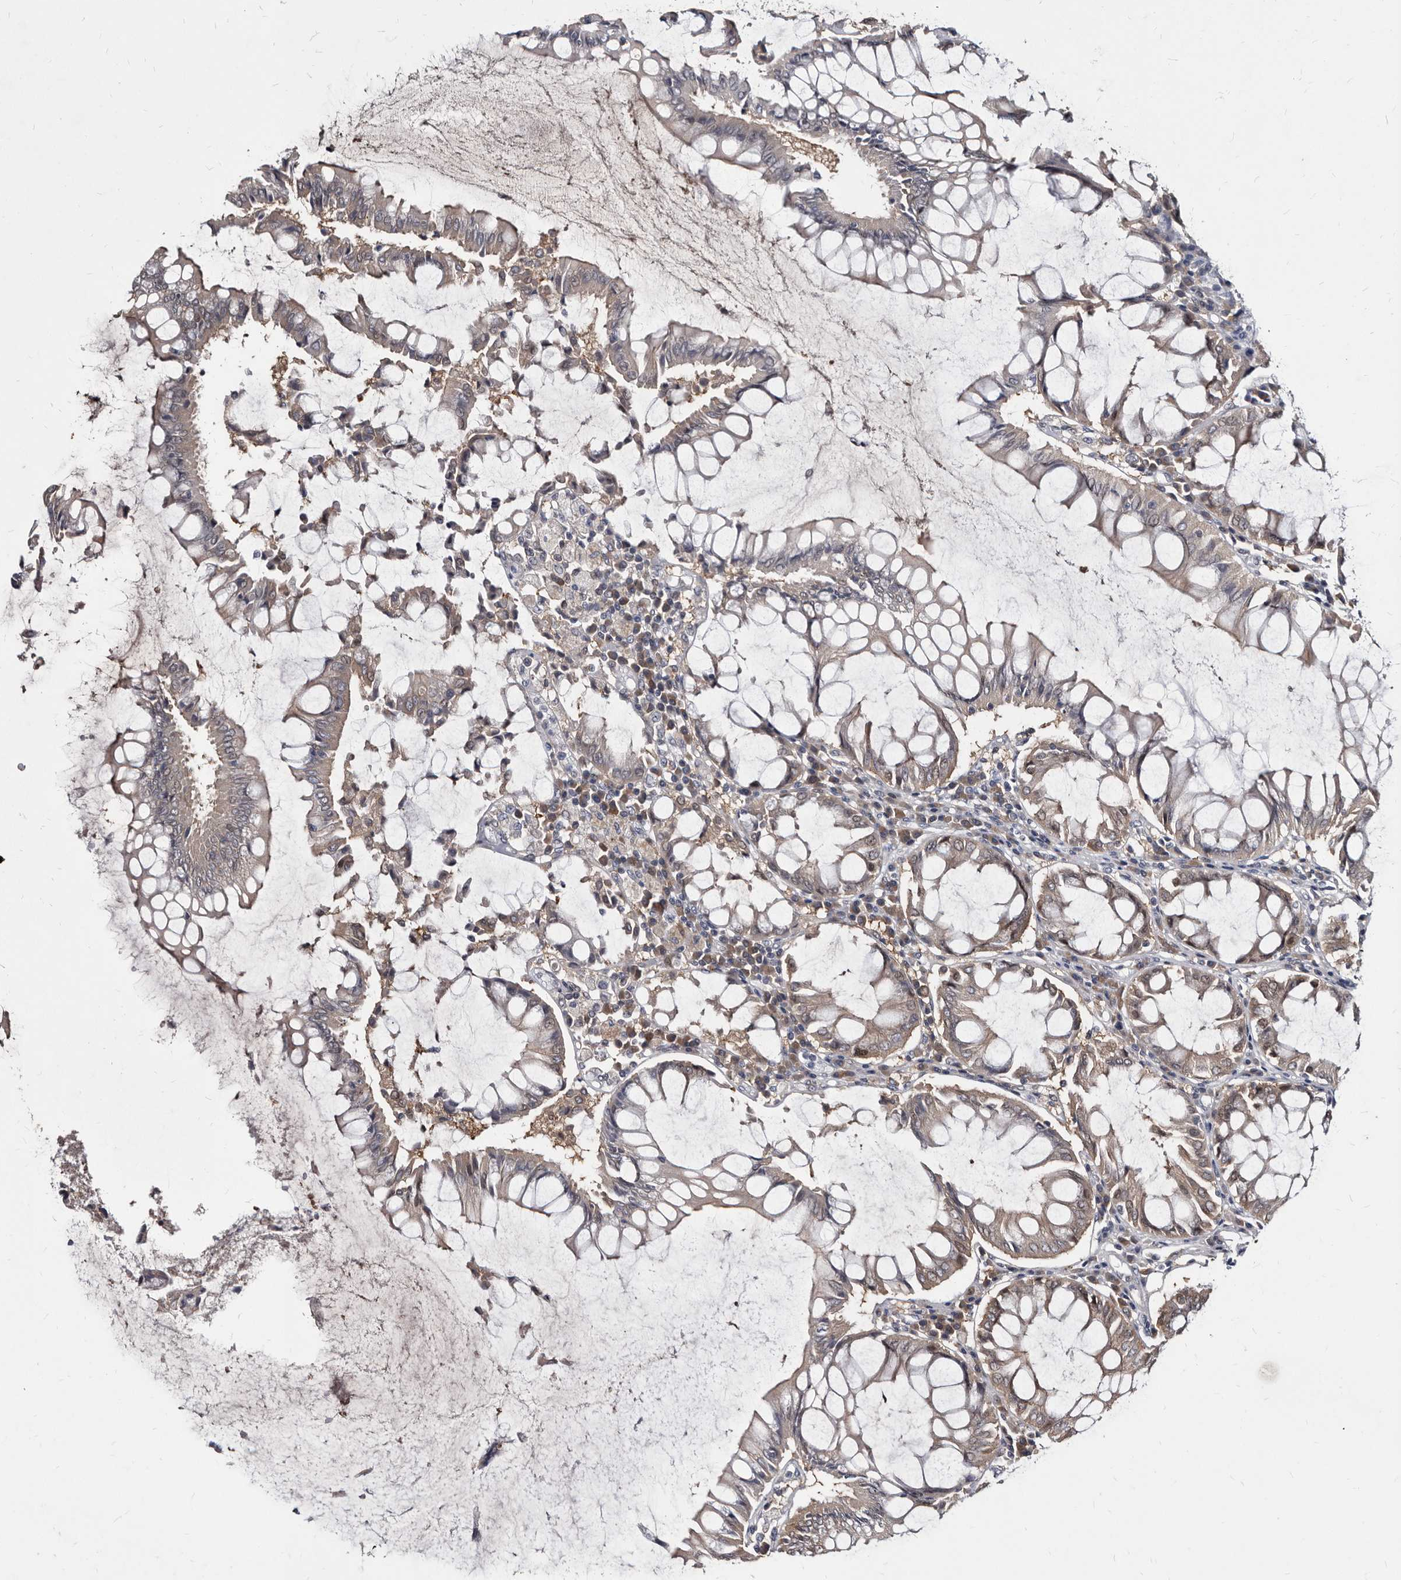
{"staining": {"intensity": "weak", "quantity": "25%-75%", "location": "cytoplasmic/membranous"}, "tissue": "colorectal cancer", "cell_type": "Tumor cells", "image_type": "cancer", "snomed": [{"axis": "morphology", "description": "Adenocarcinoma, NOS"}, {"axis": "topography", "description": "Rectum"}], "caption": "Immunohistochemical staining of human colorectal cancer reveals weak cytoplasmic/membranous protein expression in approximately 25%-75% of tumor cells.", "gene": "ABCF2", "patient": {"sex": "male", "age": 84}}